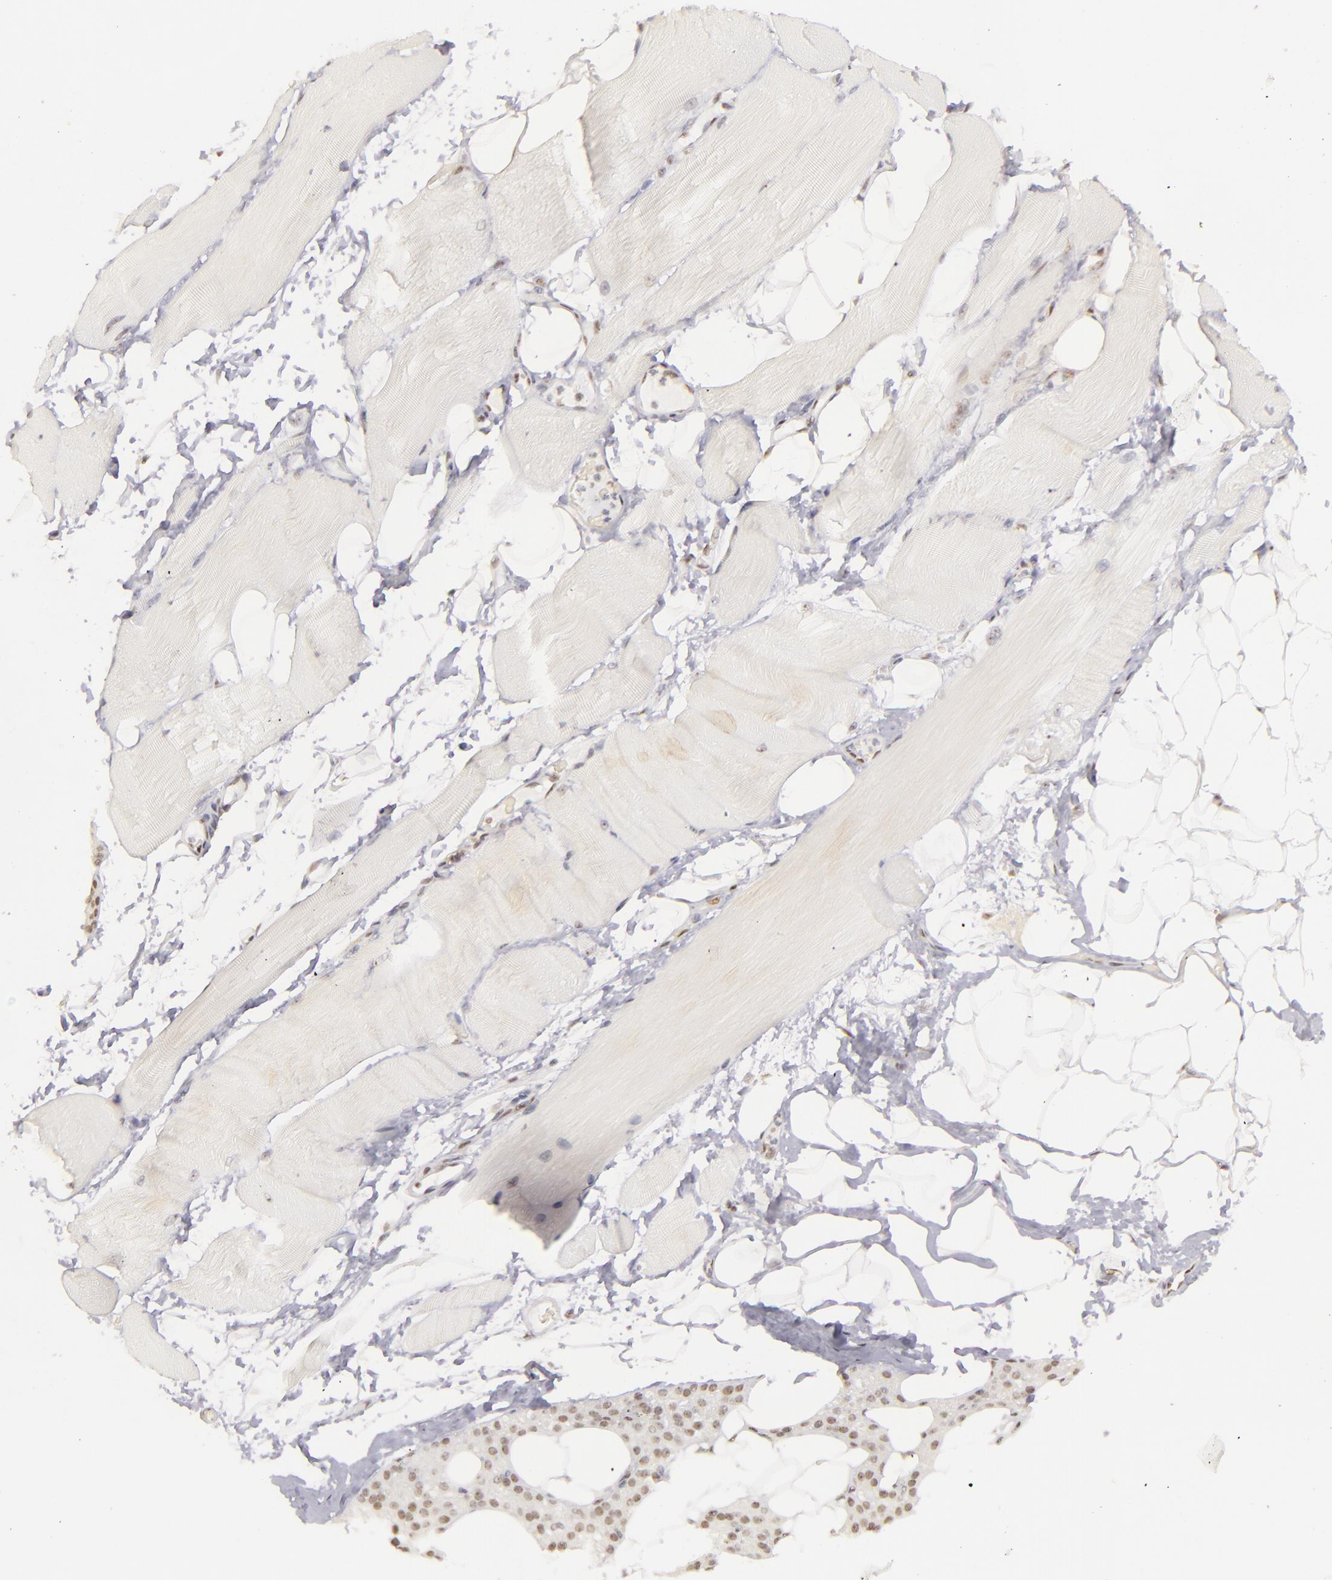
{"staining": {"intensity": "negative", "quantity": "none", "location": "none"}, "tissue": "skeletal muscle", "cell_type": "Myocytes", "image_type": "normal", "snomed": [{"axis": "morphology", "description": "Normal tissue, NOS"}, {"axis": "topography", "description": "Skeletal muscle"}, {"axis": "topography", "description": "Parathyroid gland"}], "caption": "Immunohistochemical staining of unremarkable human skeletal muscle demonstrates no significant positivity in myocytes. Brightfield microscopy of IHC stained with DAB (brown) and hematoxylin (blue), captured at high magnification.", "gene": "DAXX", "patient": {"sex": "female", "age": 37}}